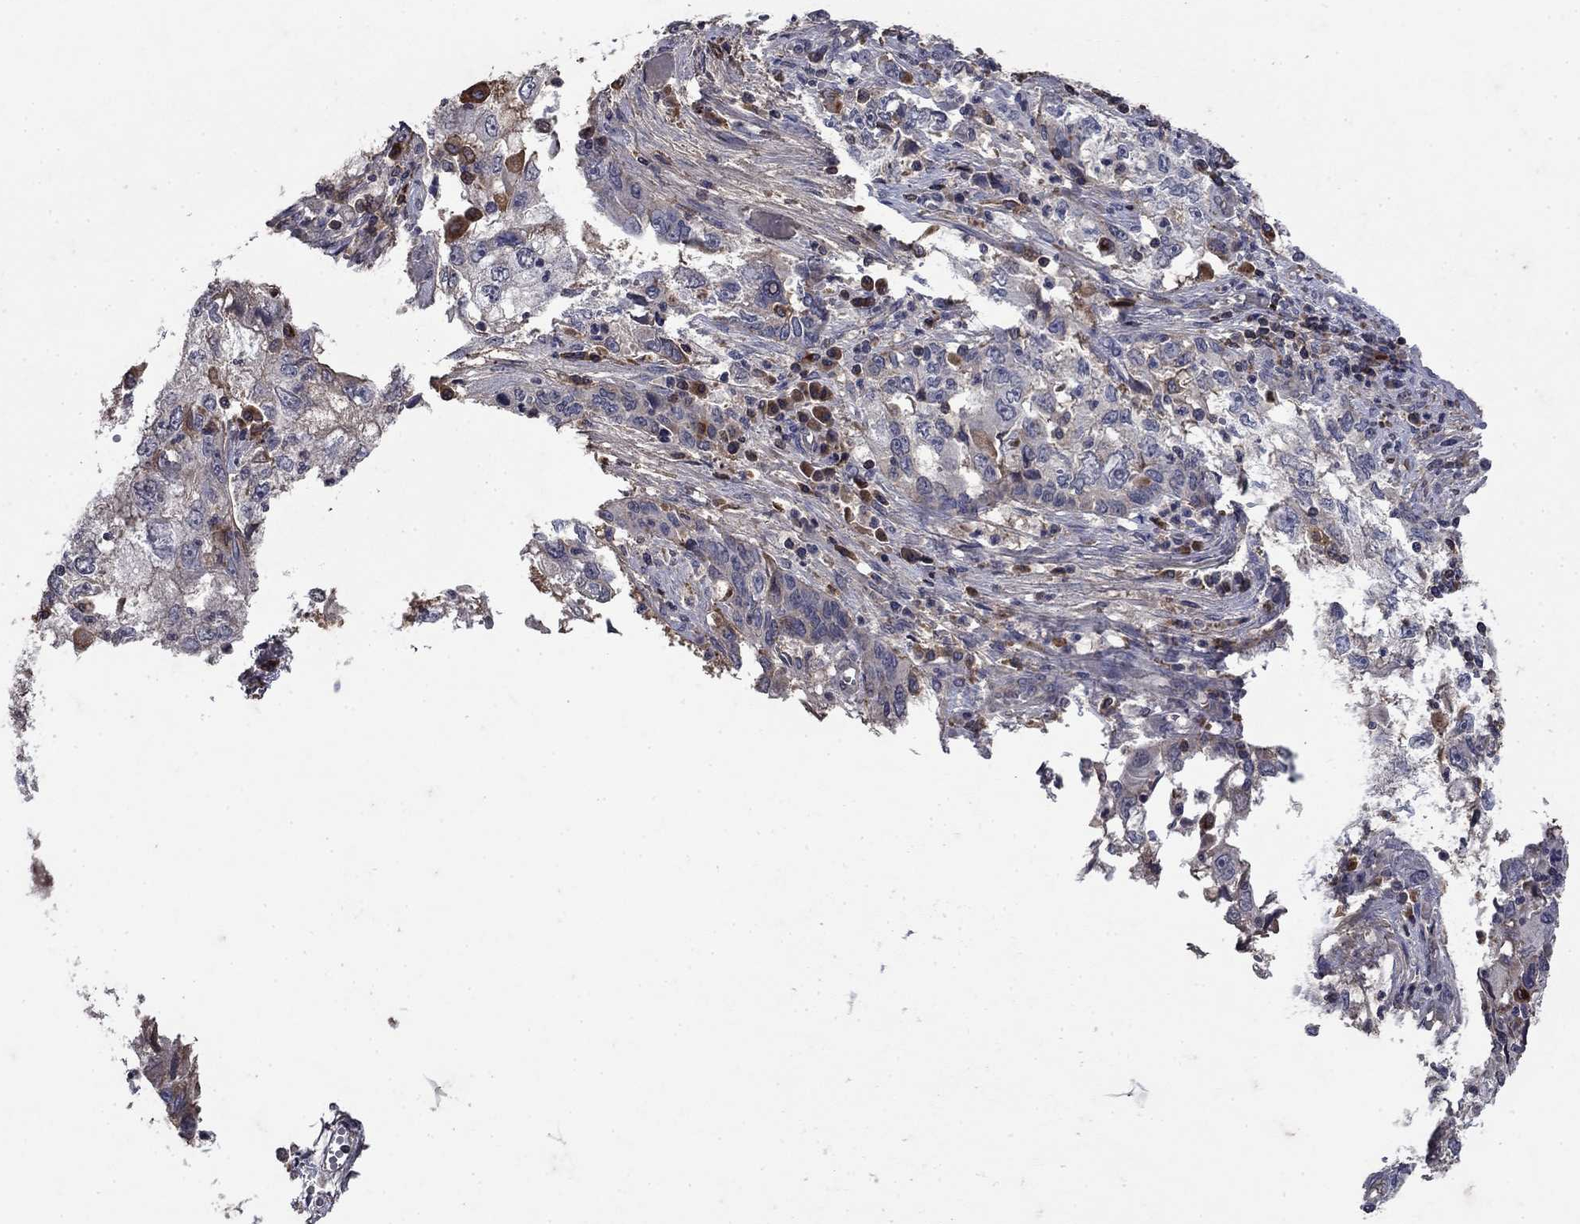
{"staining": {"intensity": "negative", "quantity": "none", "location": "none"}, "tissue": "cervical cancer", "cell_type": "Tumor cells", "image_type": "cancer", "snomed": [{"axis": "morphology", "description": "Squamous cell carcinoma, NOS"}, {"axis": "topography", "description": "Cervix"}], "caption": "This photomicrograph is of cervical squamous cell carcinoma stained with IHC to label a protein in brown with the nuclei are counter-stained blue. There is no staining in tumor cells.", "gene": "NPC2", "patient": {"sex": "female", "age": 36}}